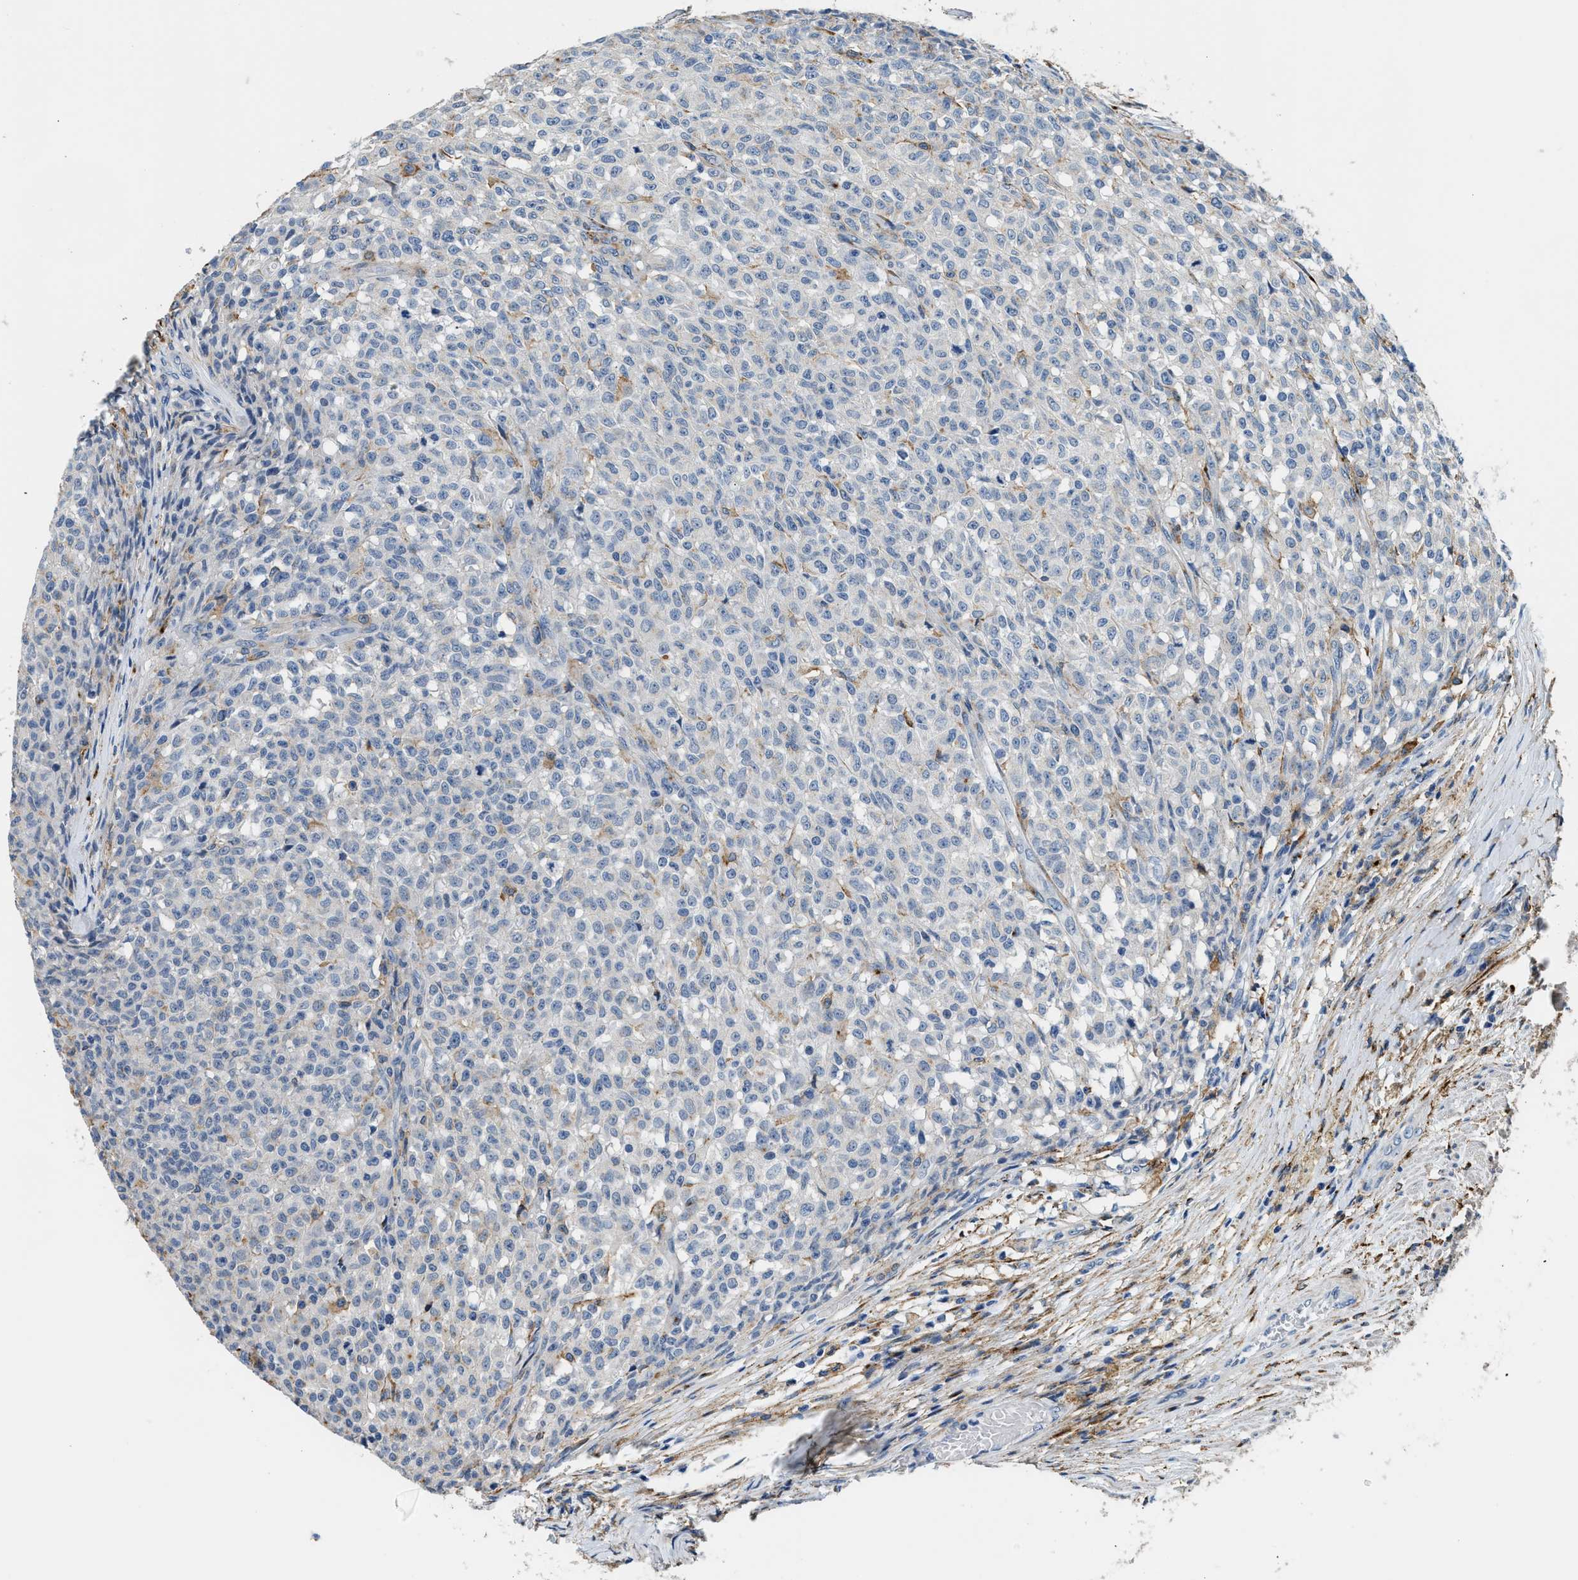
{"staining": {"intensity": "negative", "quantity": "none", "location": "none"}, "tissue": "testis cancer", "cell_type": "Tumor cells", "image_type": "cancer", "snomed": [{"axis": "morphology", "description": "Seminoma, NOS"}, {"axis": "topography", "description": "Testis"}], "caption": "Human testis cancer stained for a protein using immunohistochemistry (IHC) exhibits no staining in tumor cells.", "gene": "LRP1", "patient": {"sex": "male", "age": 59}}